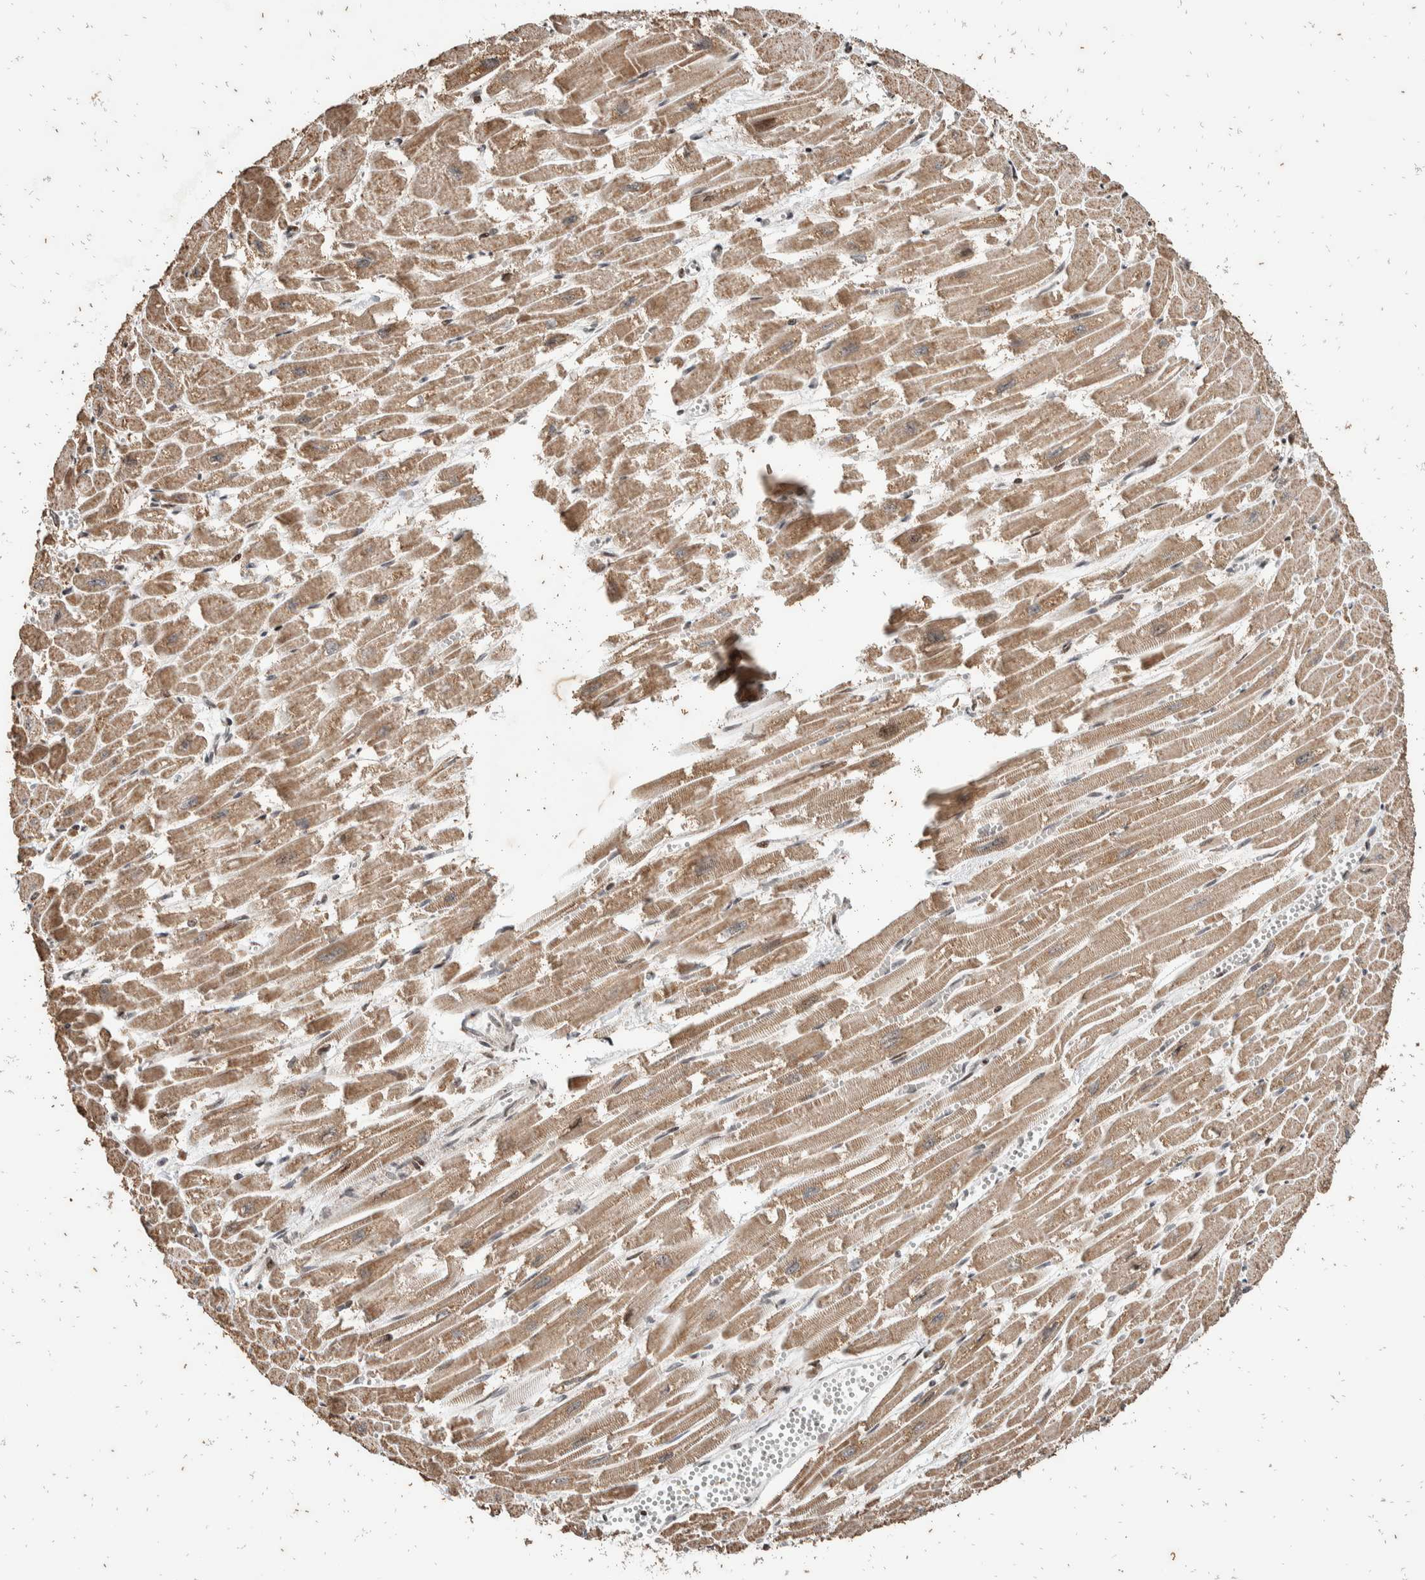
{"staining": {"intensity": "moderate", "quantity": ">75%", "location": "cytoplasmic/membranous"}, "tissue": "heart muscle", "cell_type": "Cardiomyocytes", "image_type": "normal", "snomed": [{"axis": "morphology", "description": "Normal tissue, NOS"}, {"axis": "topography", "description": "Heart"}], "caption": "Brown immunohistochemical staining in normal heart muscle exhibits moderate cytoplasmic/membranous positivity in about >75% of cardiomyocytes. Nuclei are stained in blue.", "gene": "ATXN7L1", "patient": {"sex": "male", "age": 54}}